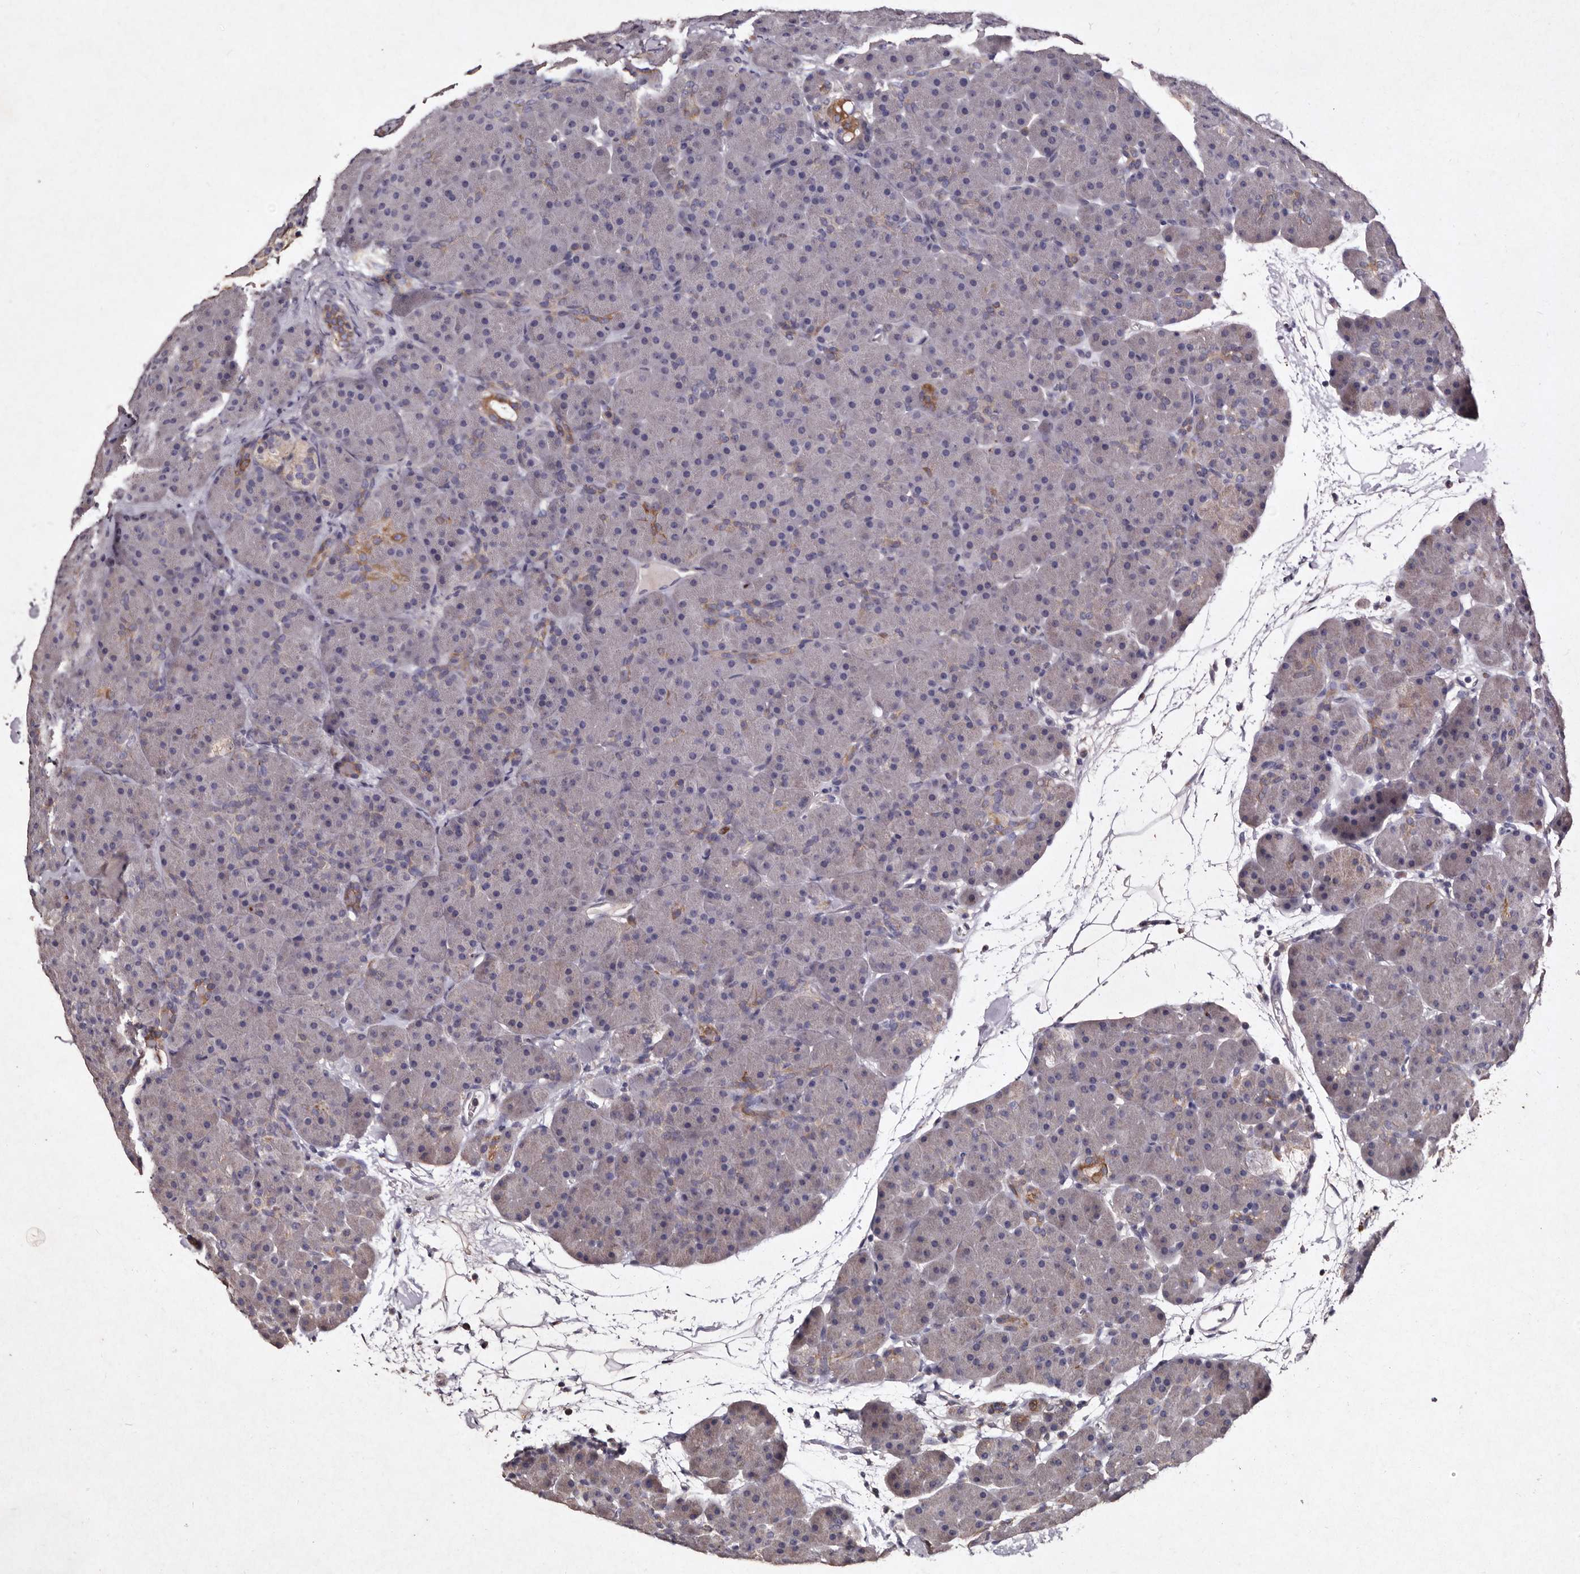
{"staining": {"intensity": "moderate", "quantity": "<25%", "location": "cytoplasmic/membranous"}, "tissue": "pancreas", "cell_type": "Exocrine glandular cells", "image_type": "normal", "snomed": [{"axis": "morphology", "description": "Normal tissue, NOS"}, {"axis": "topography", "description": "Pancreas"}], "caption": "Immunohistochemistry (IHC) image of unremarkable pancreas: pancreas stained using immunohistochemistry reveals low levels of moderate protein expression localized specifically in the cytoplasmic/membranous of exocrine glandular cells, appearing as a cytoplasmic/membranous brown color.", "gene": "TFB1M", "patient": {"sex": "male", "age": 66}}